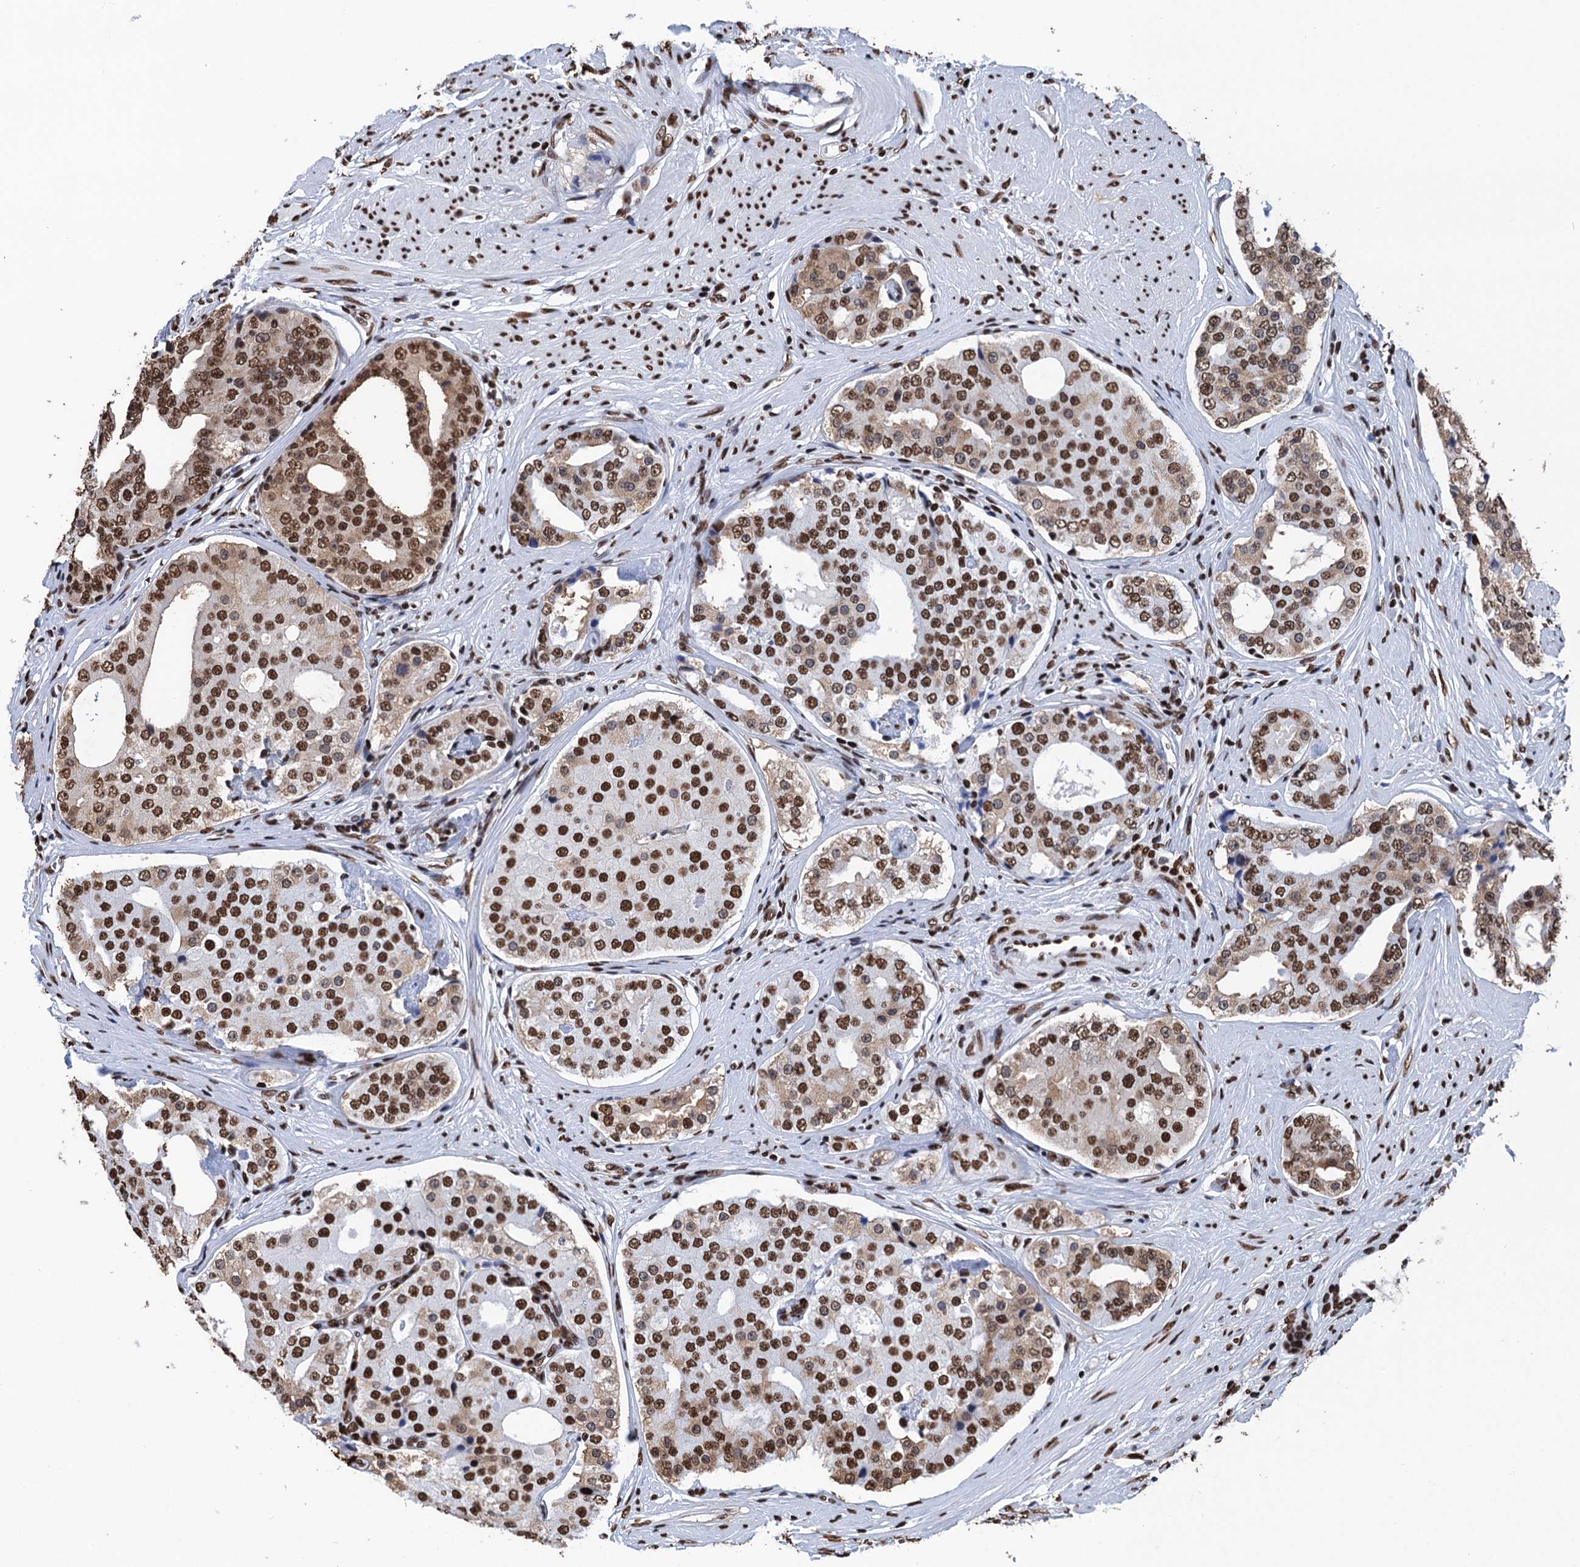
{"staining": {"intensity": "strong", "quantity": ">75%", "location": "nuclear"}, "tissue": "prostate cancer", "cell_type": "Tumor cells", "image_type": "cancer", "snomed": [{"axis": "morphology", "description": "Adenocarcinoma, High grade"}, {"axis": "topography", "description": "Prostate"}], "caption": "The histopathology image displays a brown stain indicating the presence of a protein in the nuclear of tumor cells in prostate high-grade adenocarcinoma.", "gene": "UBA2", "patient": {"sex": "male", "age": 56}}